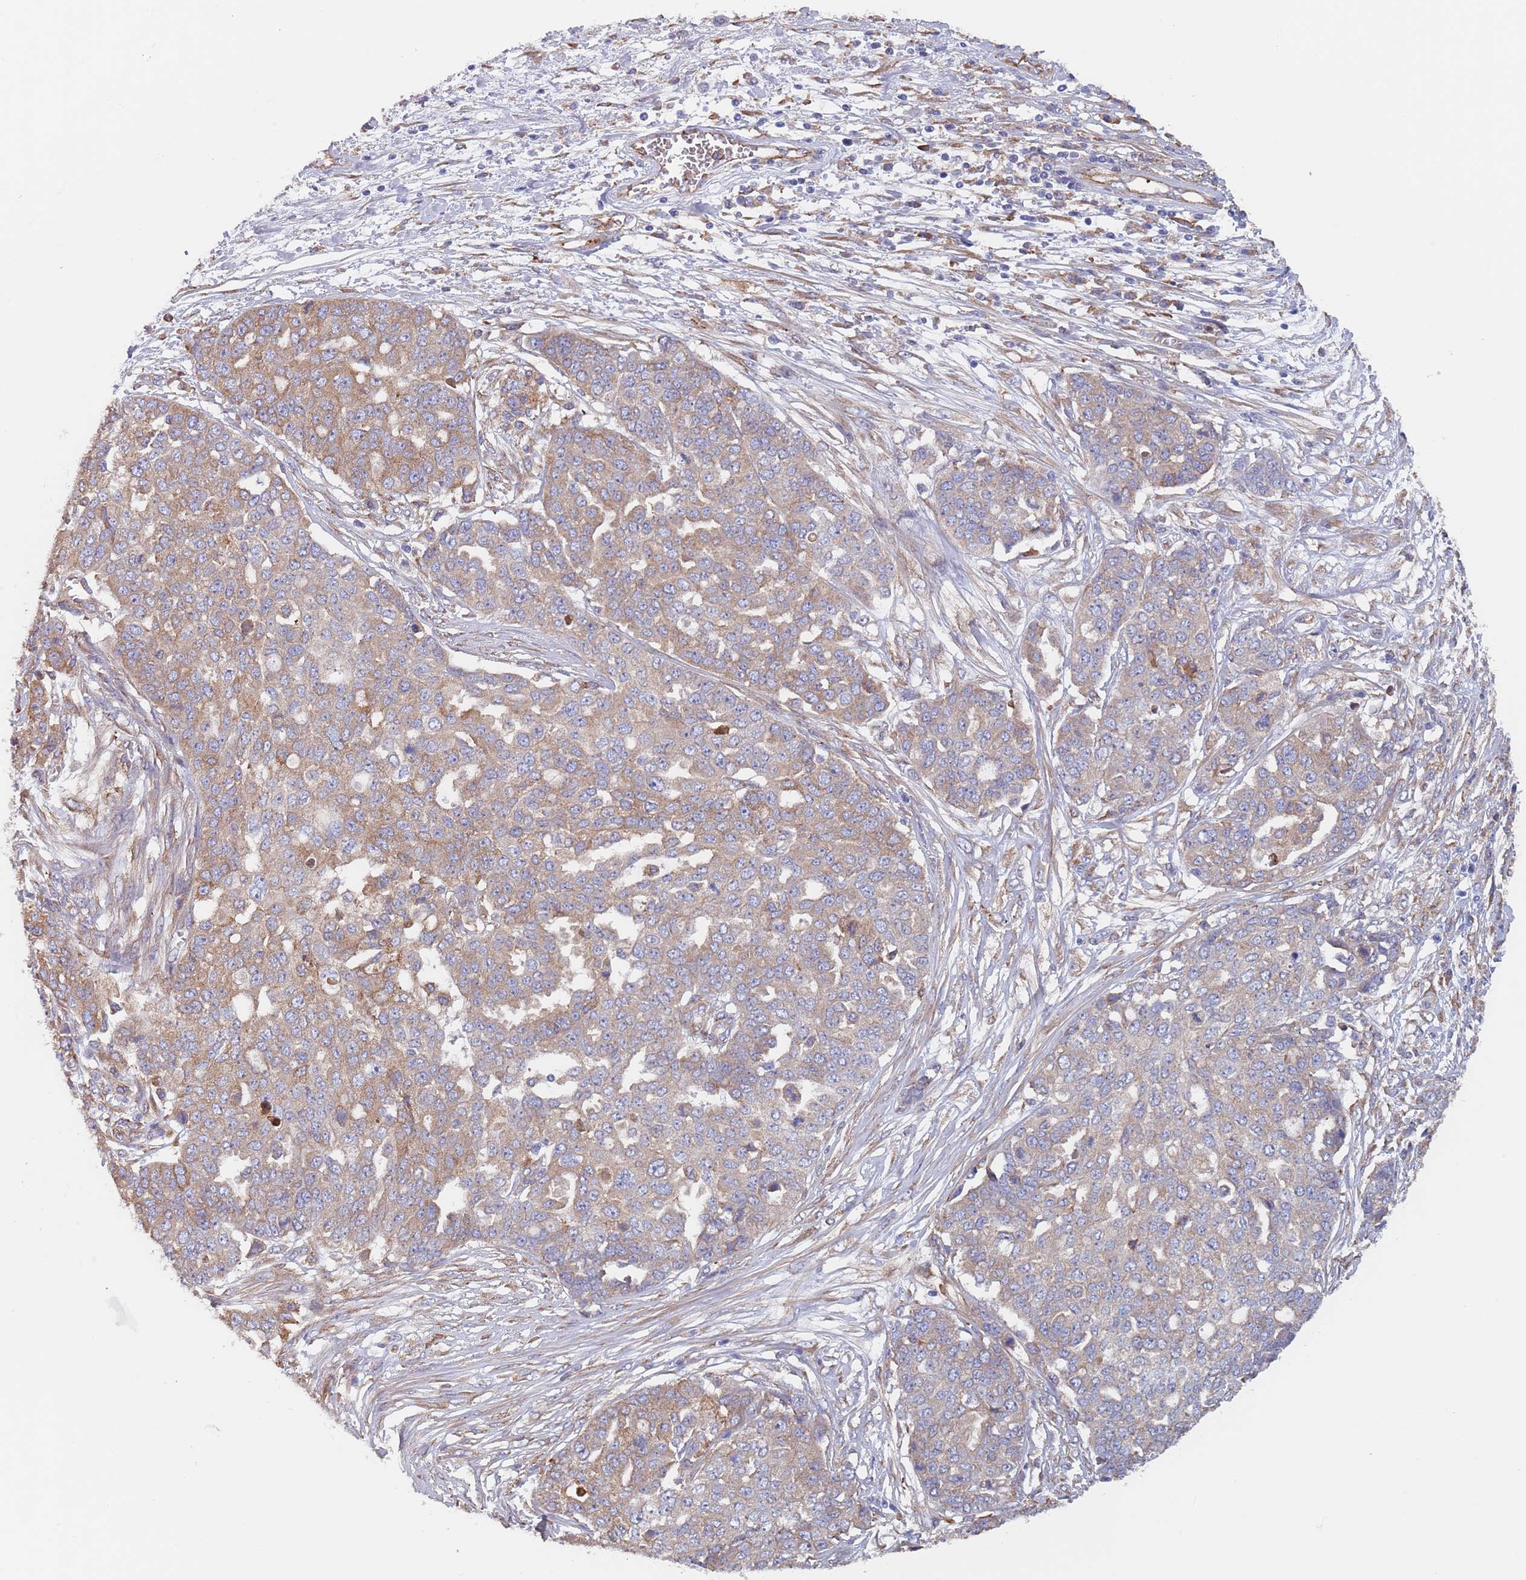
{"staining": {"intensity": "moderate", "quantity": ">75%", "location": "cytoplasmic/membranous"}, "tissue": "ovarian cancer", "cell_type": "Tumor cells", "image_type": "cancer", "snomed": [{"axis": "morphology", "description": "Cystadenocarcinoma, serous, NOS"}, {"axis": "topography", "description": "Soft tissue"}, {"axis": "topography", "description": "Ovary"}], "caption": "IHC image of human ovarian serous cystadenocarcinoma stained for a protein (brown), which exhibits medium levels of moderate cytoplasmic/membranous staining in approximately >75% of tumor cells.", "gene": "DCUN1D3", "patient": {"sex": "female", "age": 57}}